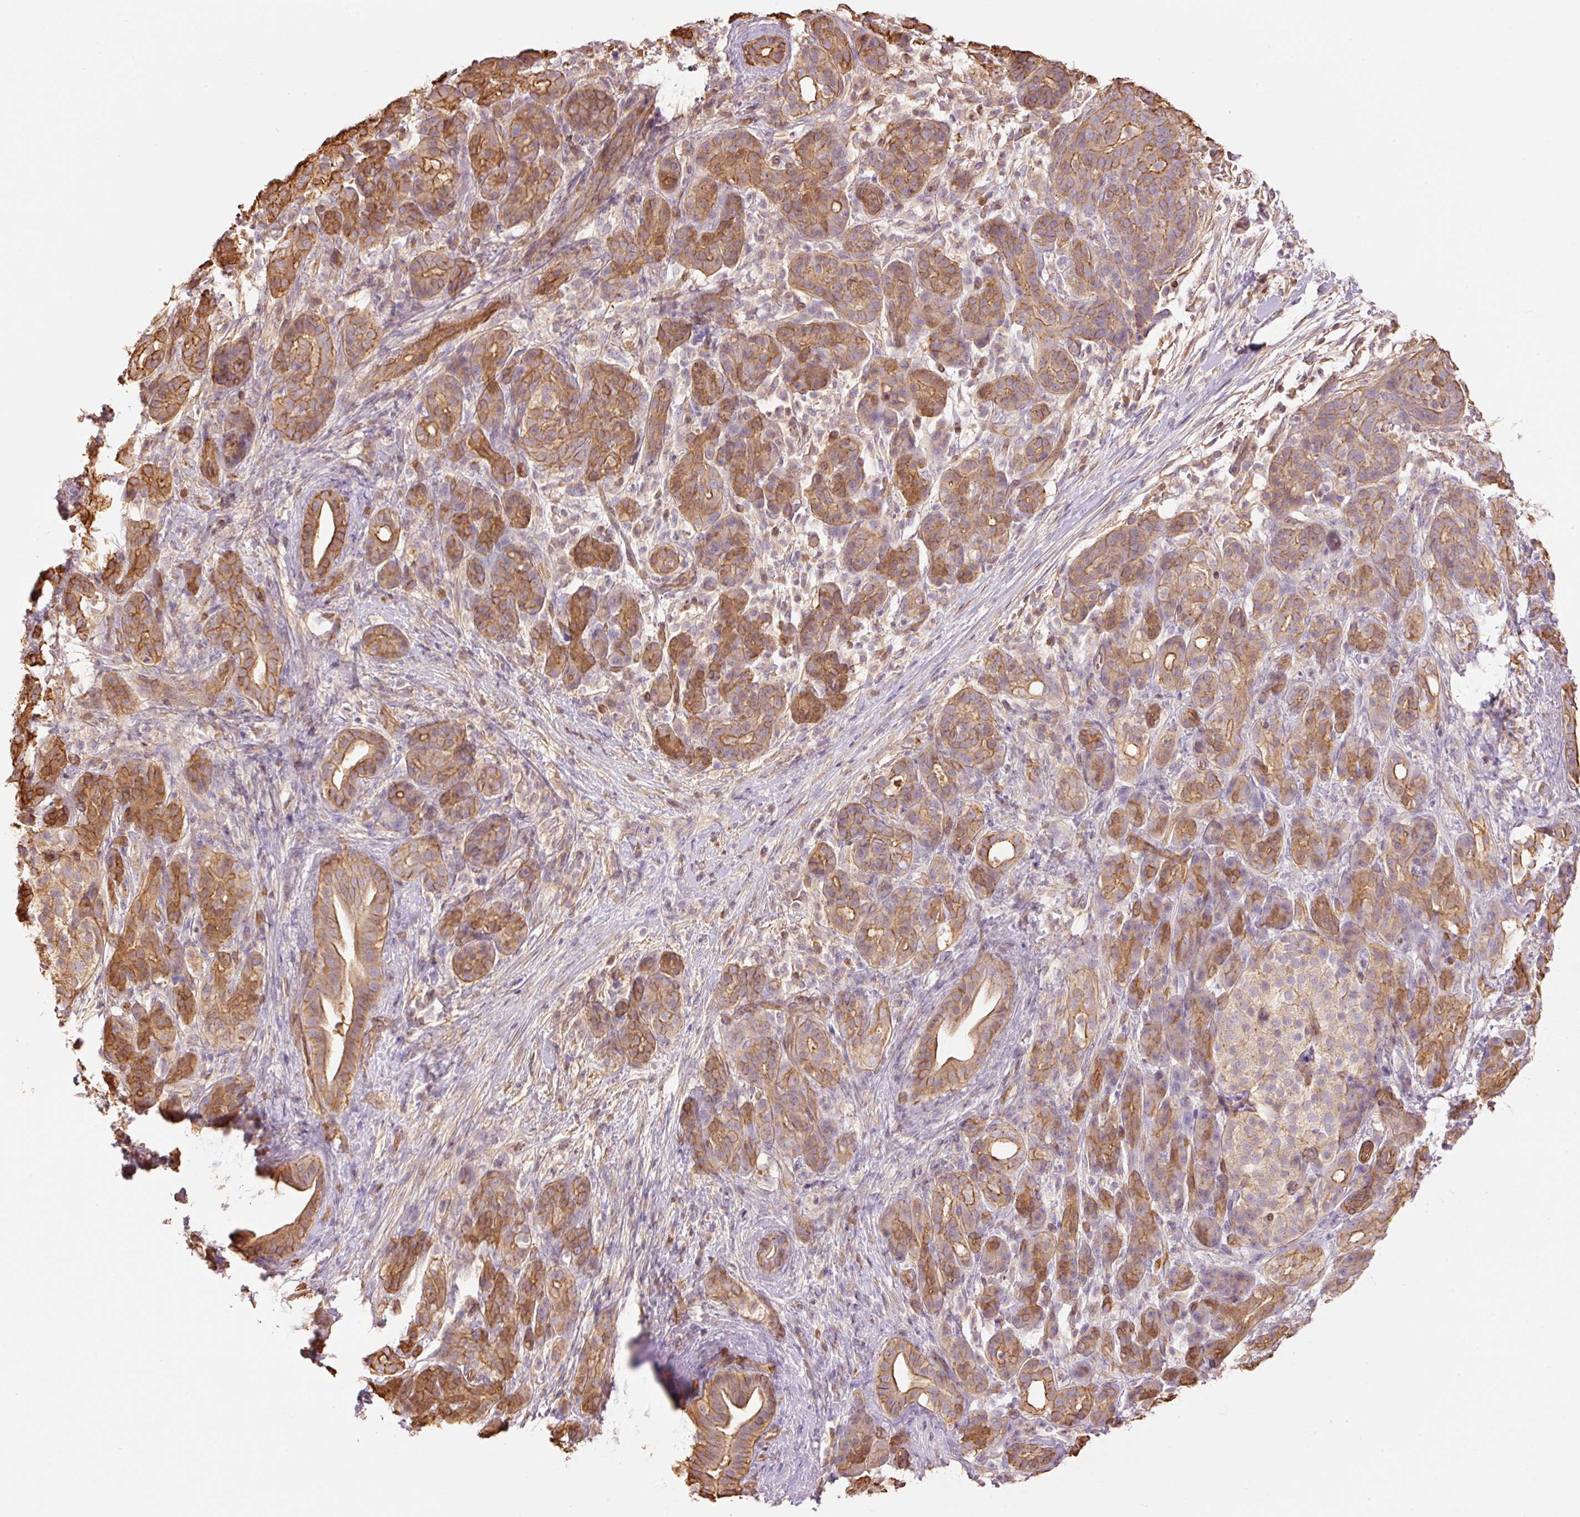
{"staining": {"intensity": "moderate", "quantity": ">75%", "location": "cytoplasmic/membranous"}, "tissue": "pancreatic cancer", "cell_type": "Tumor cells", "image_type": "cancer", "snomed": [{"axis": "morphology", "description": "Adenocarcinoma, NOS"}, {"axis": "topography", "description": "Pancreas"}], "caption": "The micrograph demonstrates a brown stain indicating the presence of a protein in the cytoplasmic/membranous of tumor cells in pancreatic cancer.", "gene": "PPP1R1B", "patient": {"sex": "male", "age": 44}}